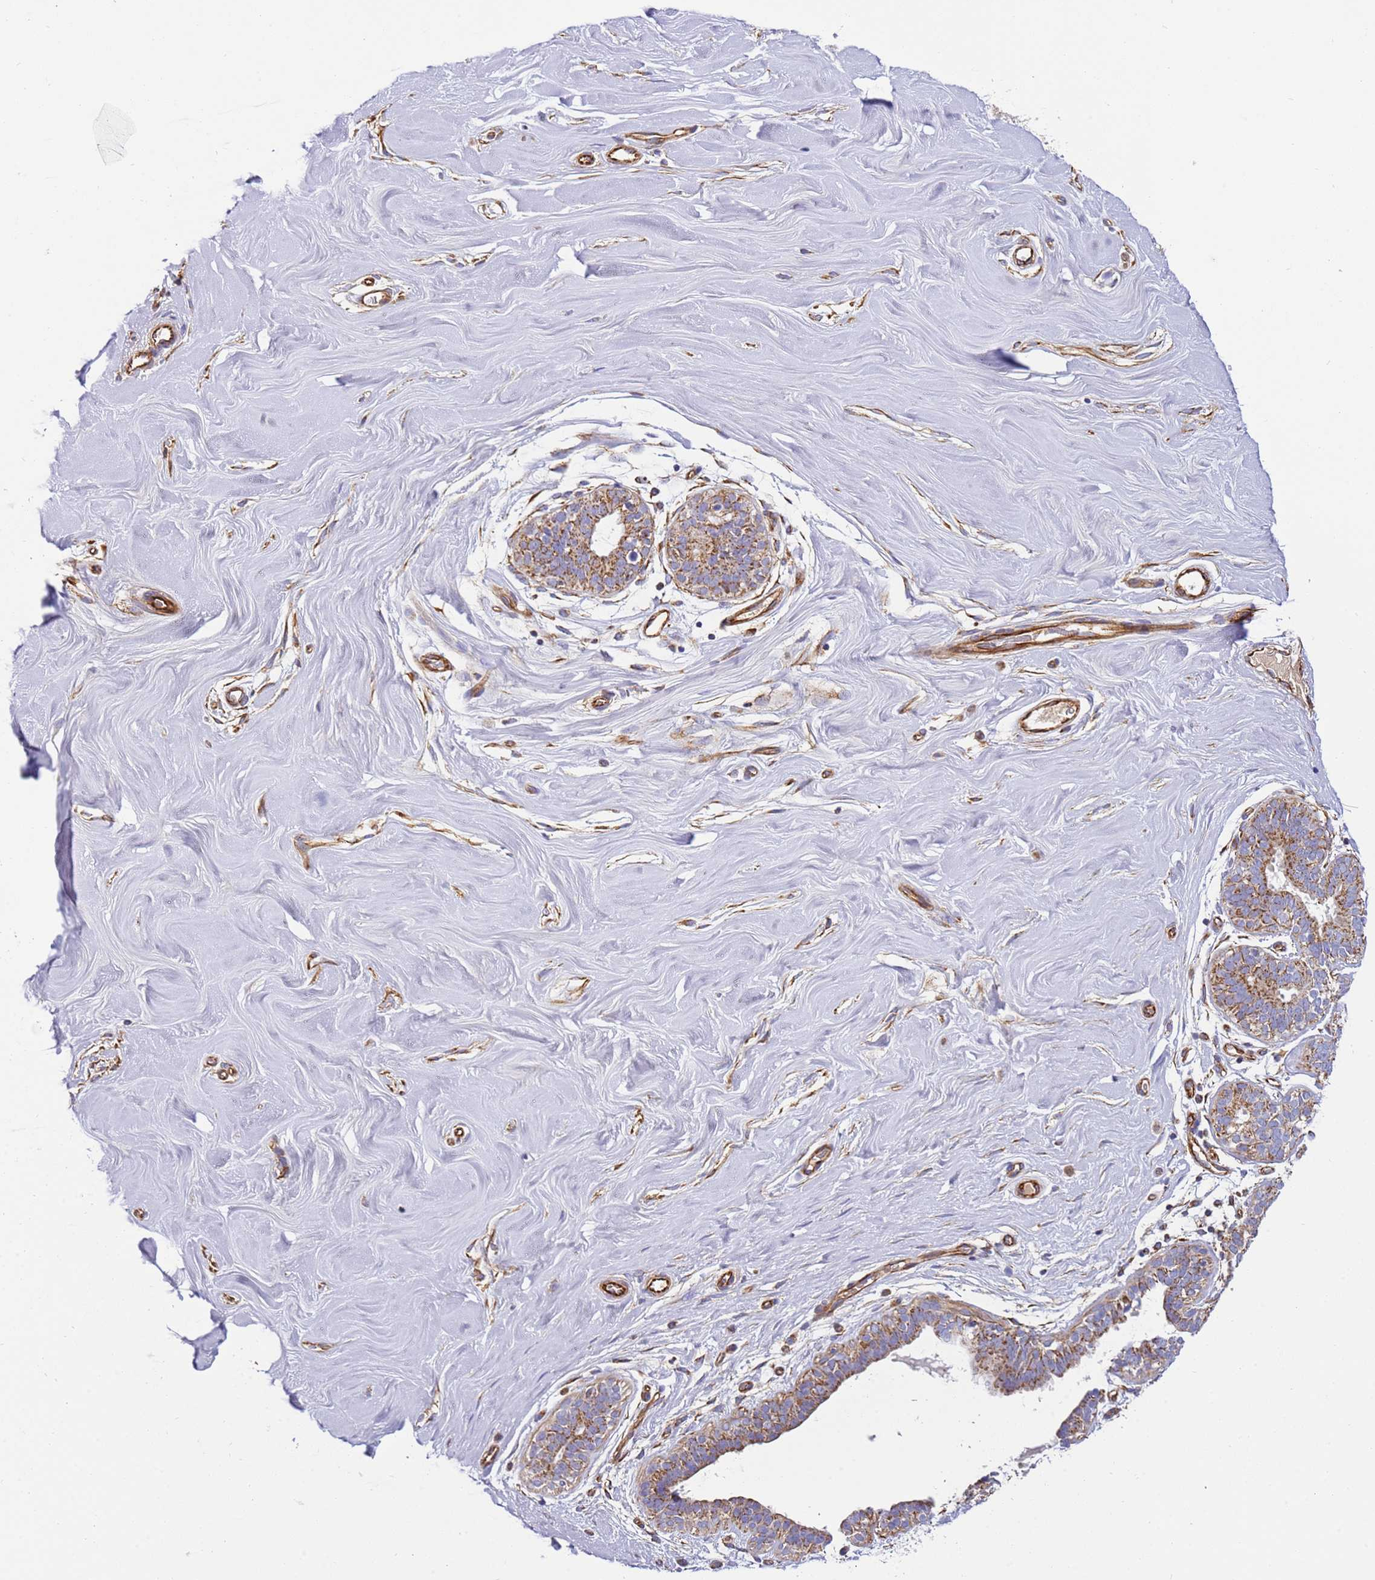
{"staining": {"intensity": "moderate", "quantity": "<25%", "location": "cytoplasmic/membranous"}, "tissue": "soft tissue", "cell_type": "Chondrocytes", "image_type": "normal", "snomed": [{"axis": "morphology", "description": "Normal tissue, NOS"}, {"axis": "topography", "description": "Breast"}], "caption": "This micrograph demonstrates immunohistochemistry staining of normal human soft tissue, with low moderate cytoplasmic/membranous positivity in approximately <25% of chondrocytes.", "gene": "MRPL20", "patient": {"sex": "female", "age": 26}}